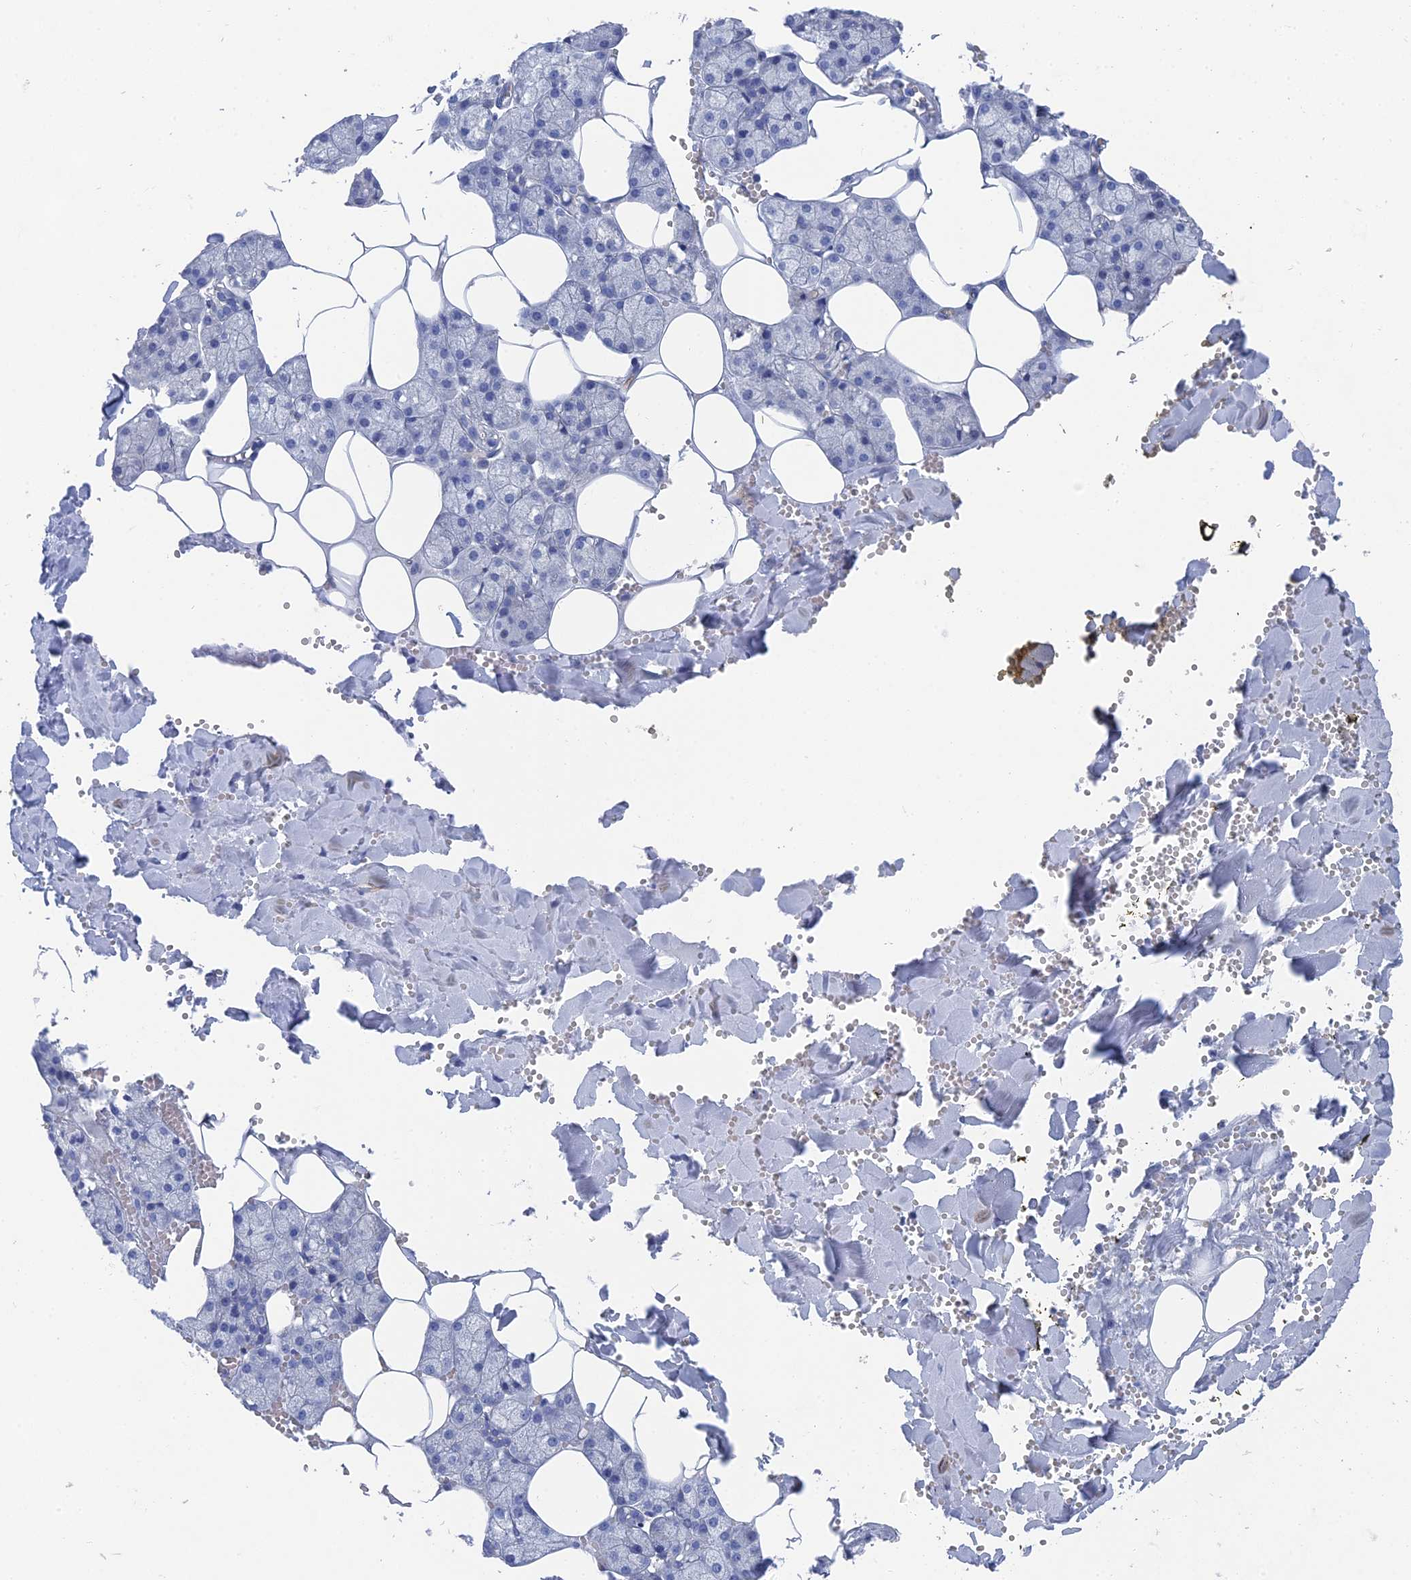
{"staining": {"intensity": "negative", "quantity": "none", "location": "none"}, "tissue": "salivary gland", "cell_type": "Glandular cells", "image_type": "normal", "snomed": [{"axis": "morphology", "description": "Normal tissue, NOS"}, {"axis": "topography", "description": "Salivary gland"}], "caption": "High power microscopy photomicrograph of an immunohistochemistry histopathology image of normal salivary gland, revealing no significant staining in glandular cells.", "gene": "GFAP", "patient": {"sex": "male", "age": 62}}